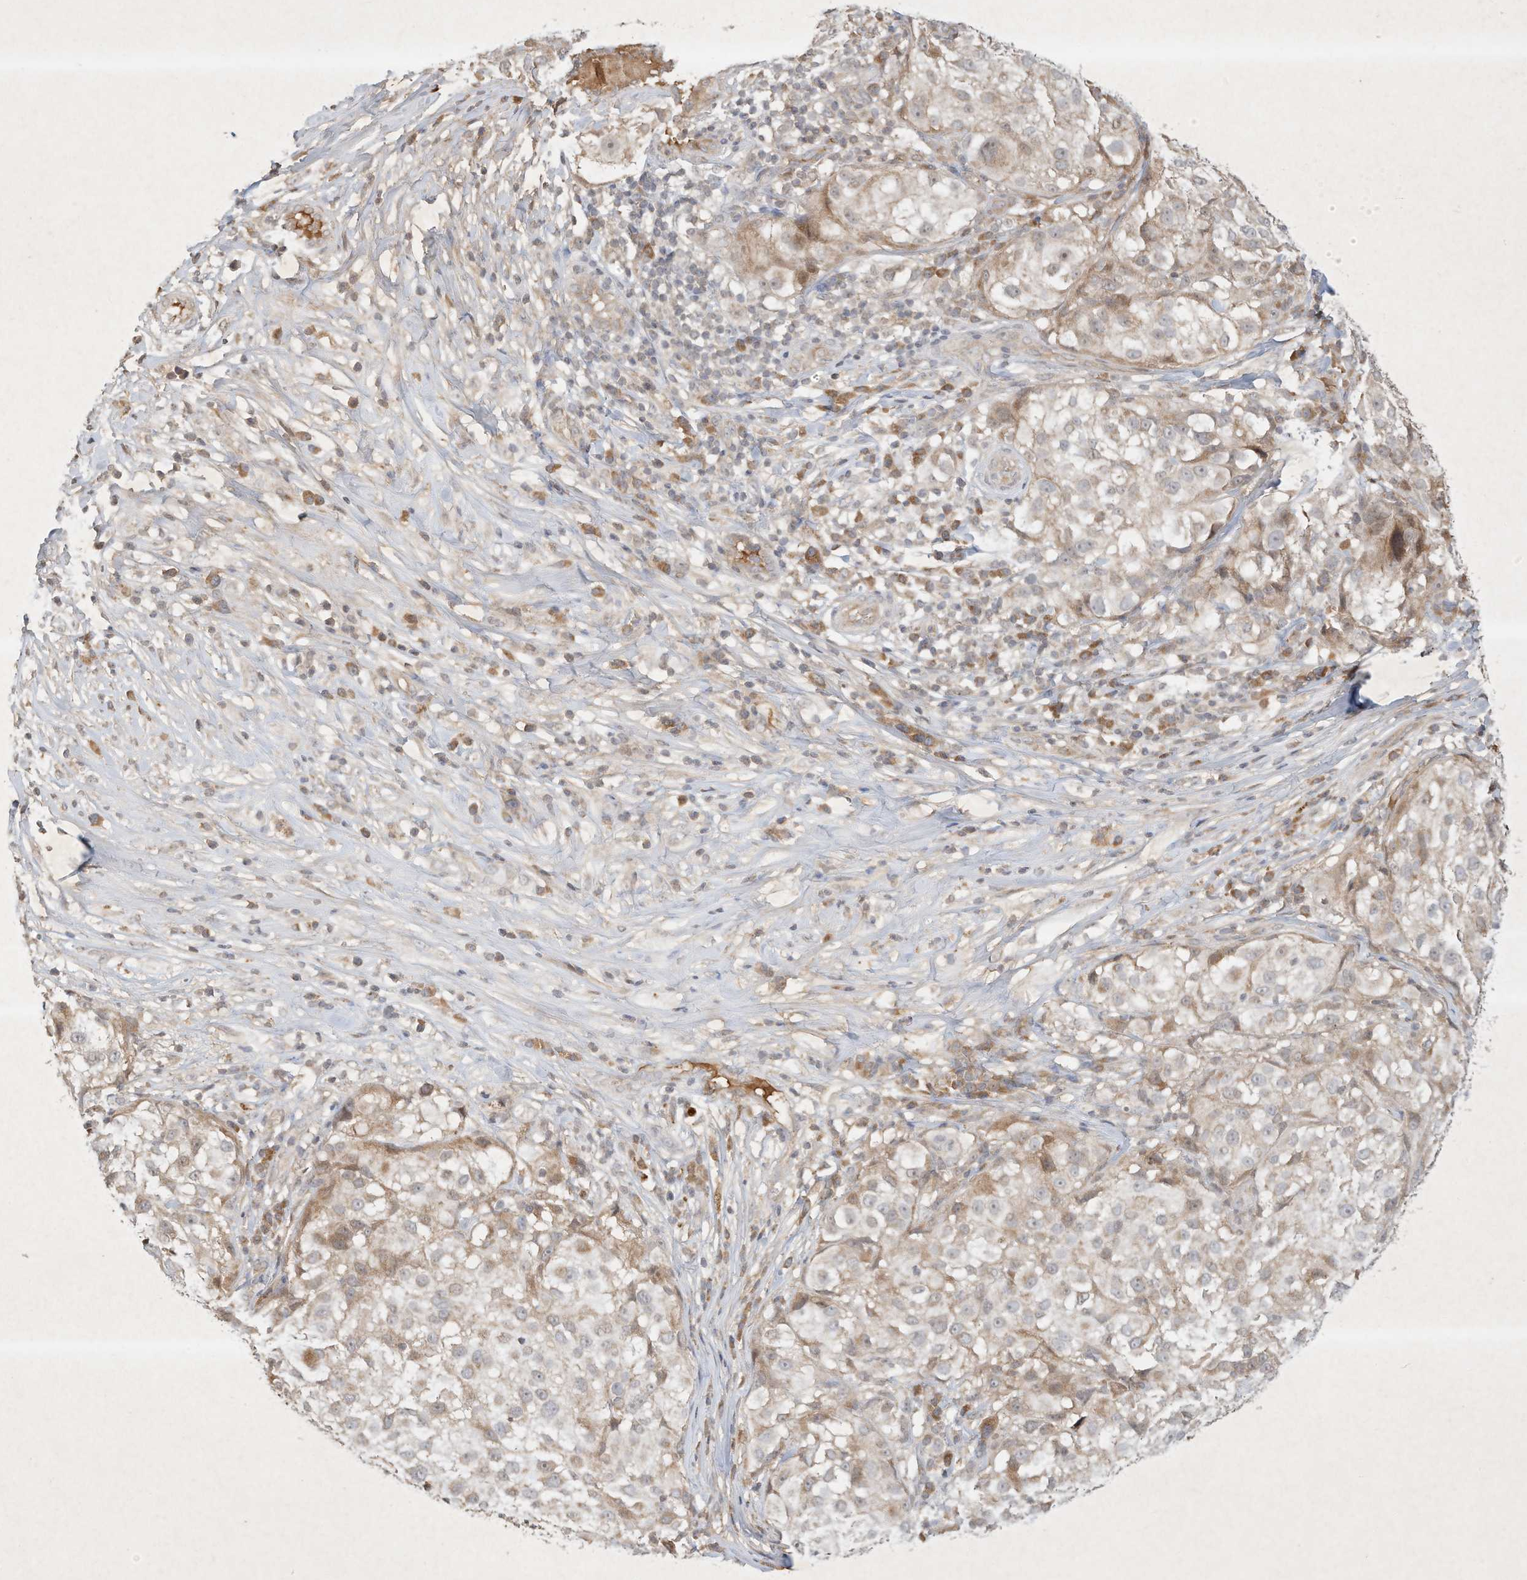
{"staining": {"intensity": "weak", "quantity": "25%-75%", "location": "cytoplasmic/membranous"}, "tissue": "melanoma", "cell_type": "Tumor cells", "image_type": "cancer", "snomed": [{"axis": "morphology", "description": "Necrosis, NOS"}, {"axis": "morphology", "description": "Malignant melanoma, NOS"}, {"axis": "topography", "description": "Skin"}], "caption": "Melanoma tissue demonstrates weak cytoplasmic/membranous expression in approximately 25%-75% of tumor cells, visualized by immunohistochemistry.", "gene": "BTRC", "patient": {"sex": "female", "age": 87}}